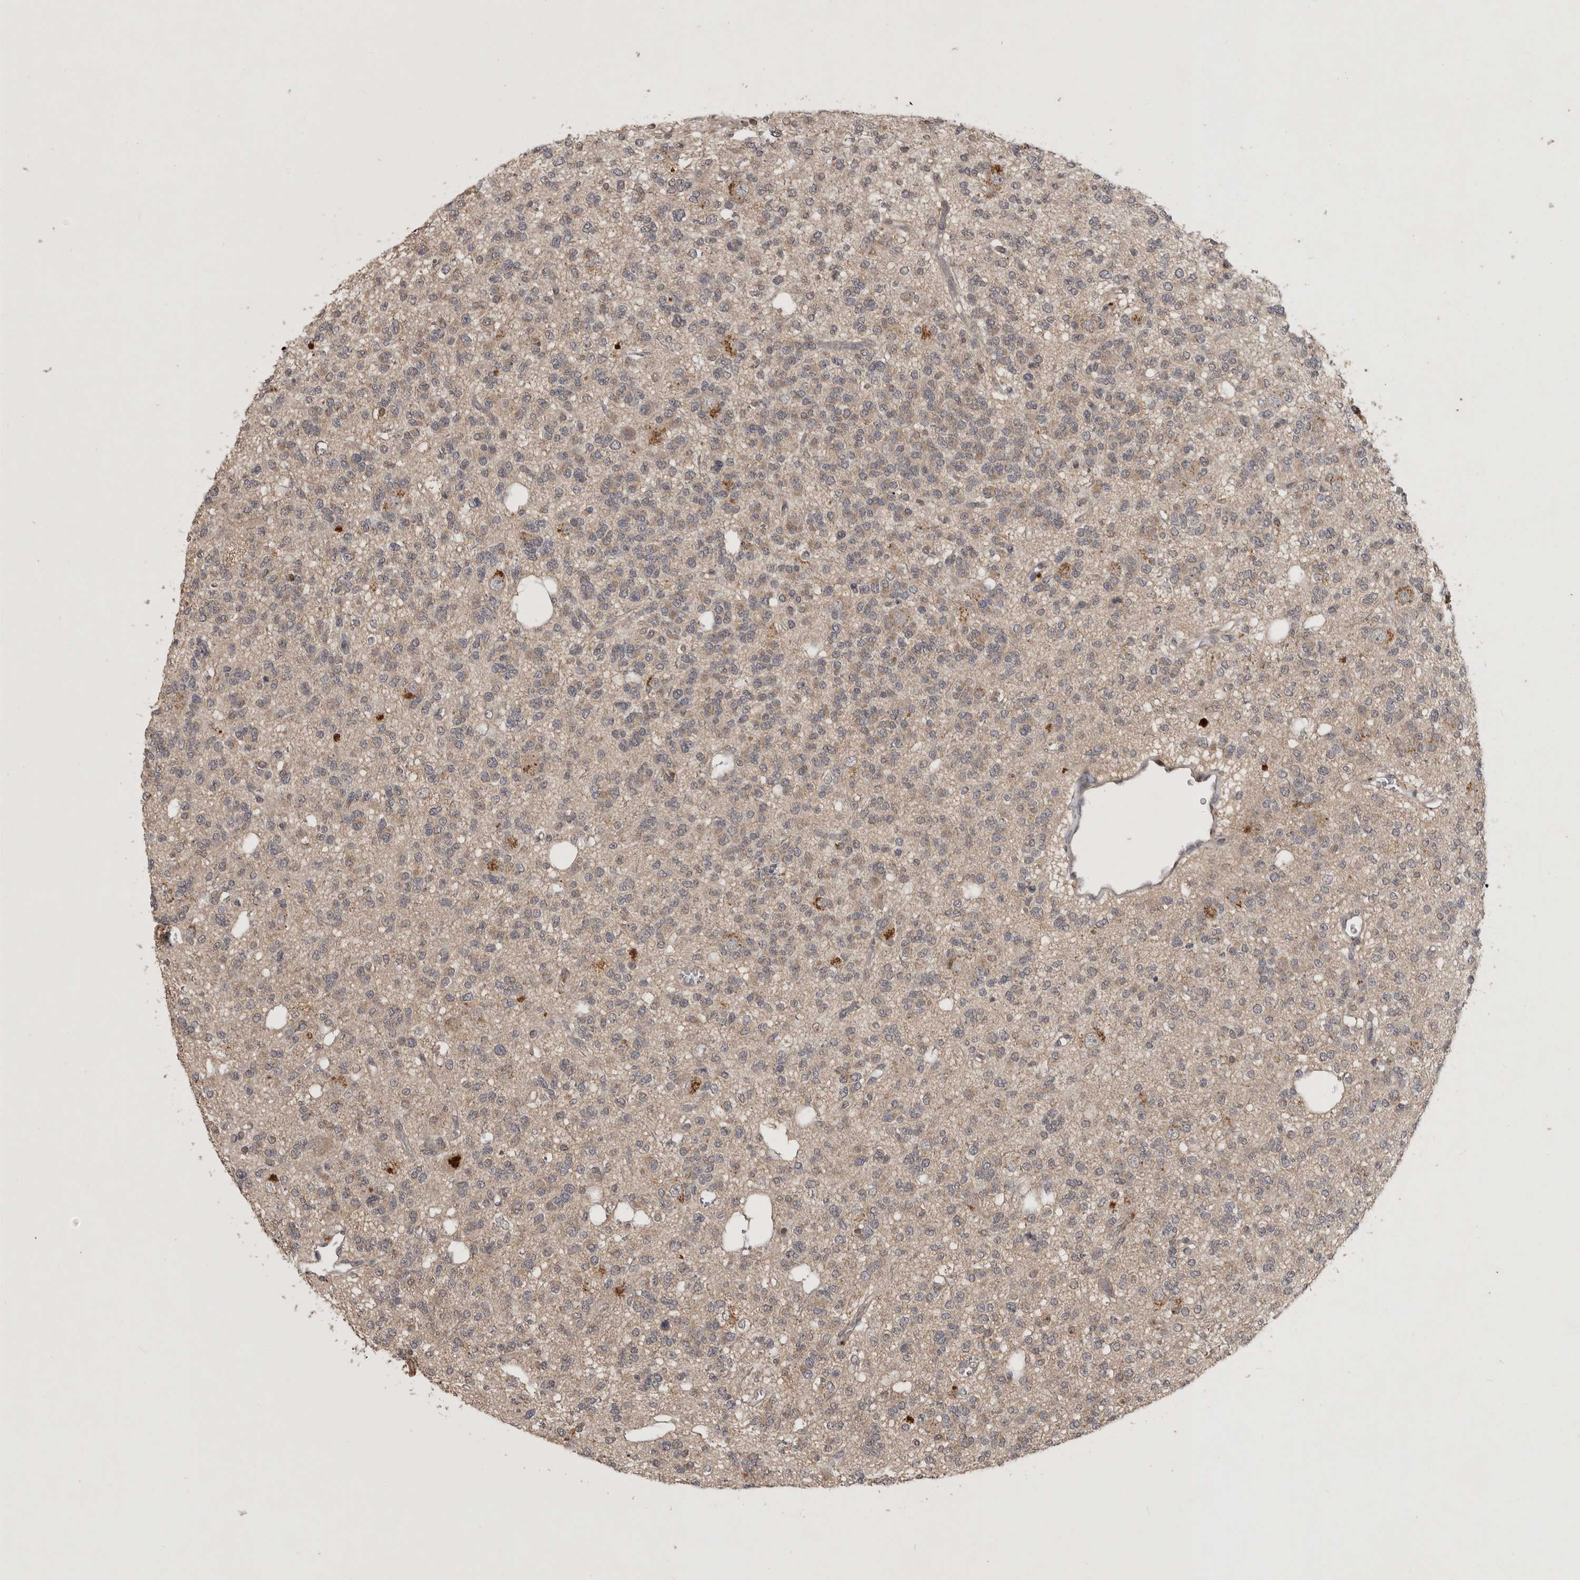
{"staining": {"intensity": "weak", "quantity": ">75%", "location": "cytoplasmic/membranous"}, "tissue": "glioma", "cell_type": "Tumor cells", "image_type": "cancer", "snomed": [{"axis": "morphology", "description": "Glioma, malignant, Low grade"}, {"axis": "topography", "description": "Brain"}], "caption": "The immunohistochemical stain labels weak cytoplasmic/membranous staining in tumor cells of malignant glioma (low-grade) tissue.", "gene": "ADAMTS4", "patient": {"sex": "male", "age": 38}}